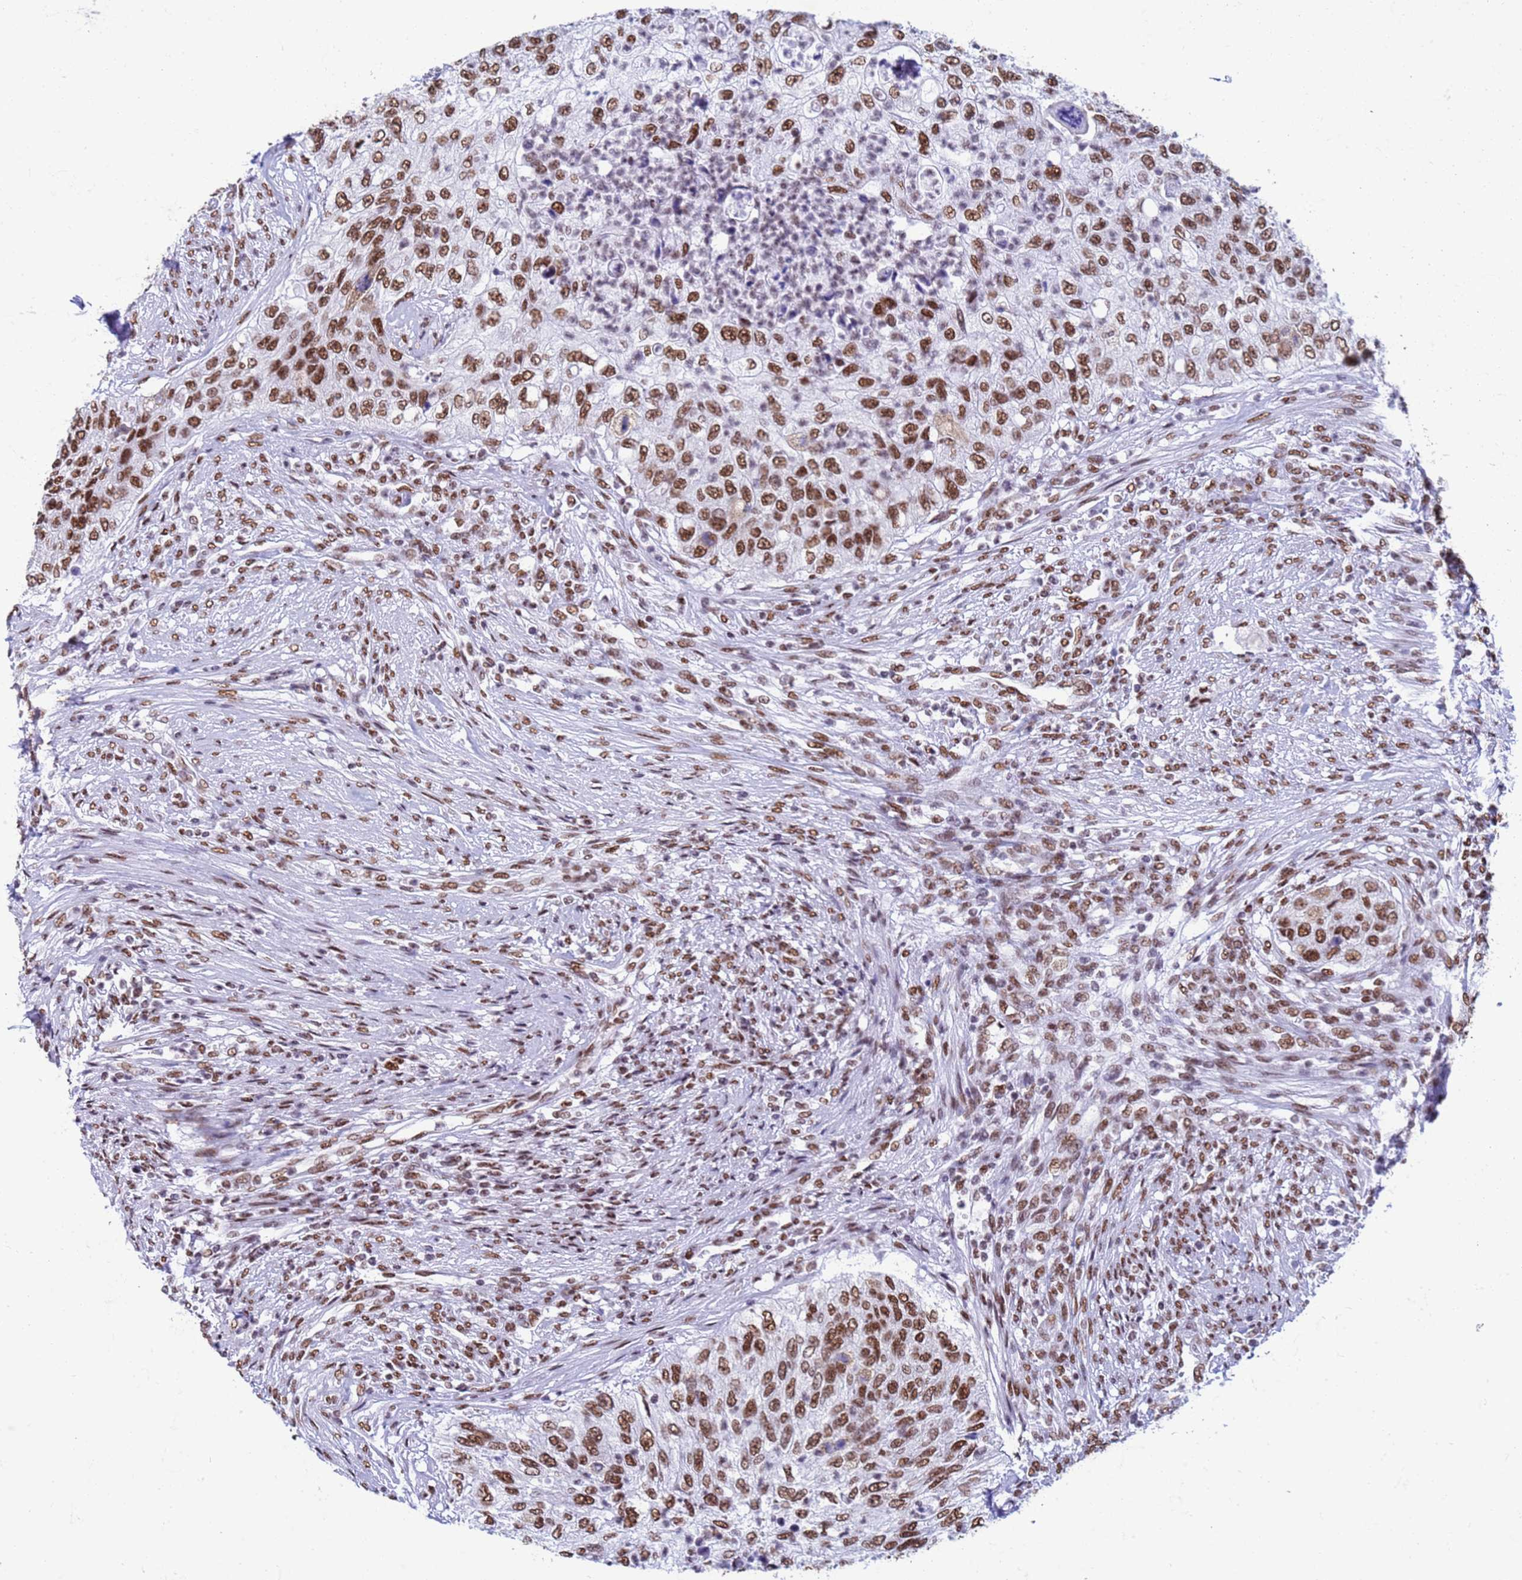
{"staining": {"intensity": "strong", "quantity": ">75%", "location": "nuclear"}, "tissue": "urothelial cancer", "cell_type": "Tumor cells", "image_type": "cancer", "snomed": [{"axis": "morphology", "description": "Urothelial carcinoma, High grade"}, {"axis": "topography", "description": "Urinary bladder"}], "caption": "IHC (DAB (3,3'-diaminobenzidine)) staining of human urothelial cancer displays strong nuclear protein expression in about >75% of tumor cells.", "gene": "FAM170B", "patient": {"sex": "female", "age": 60}}